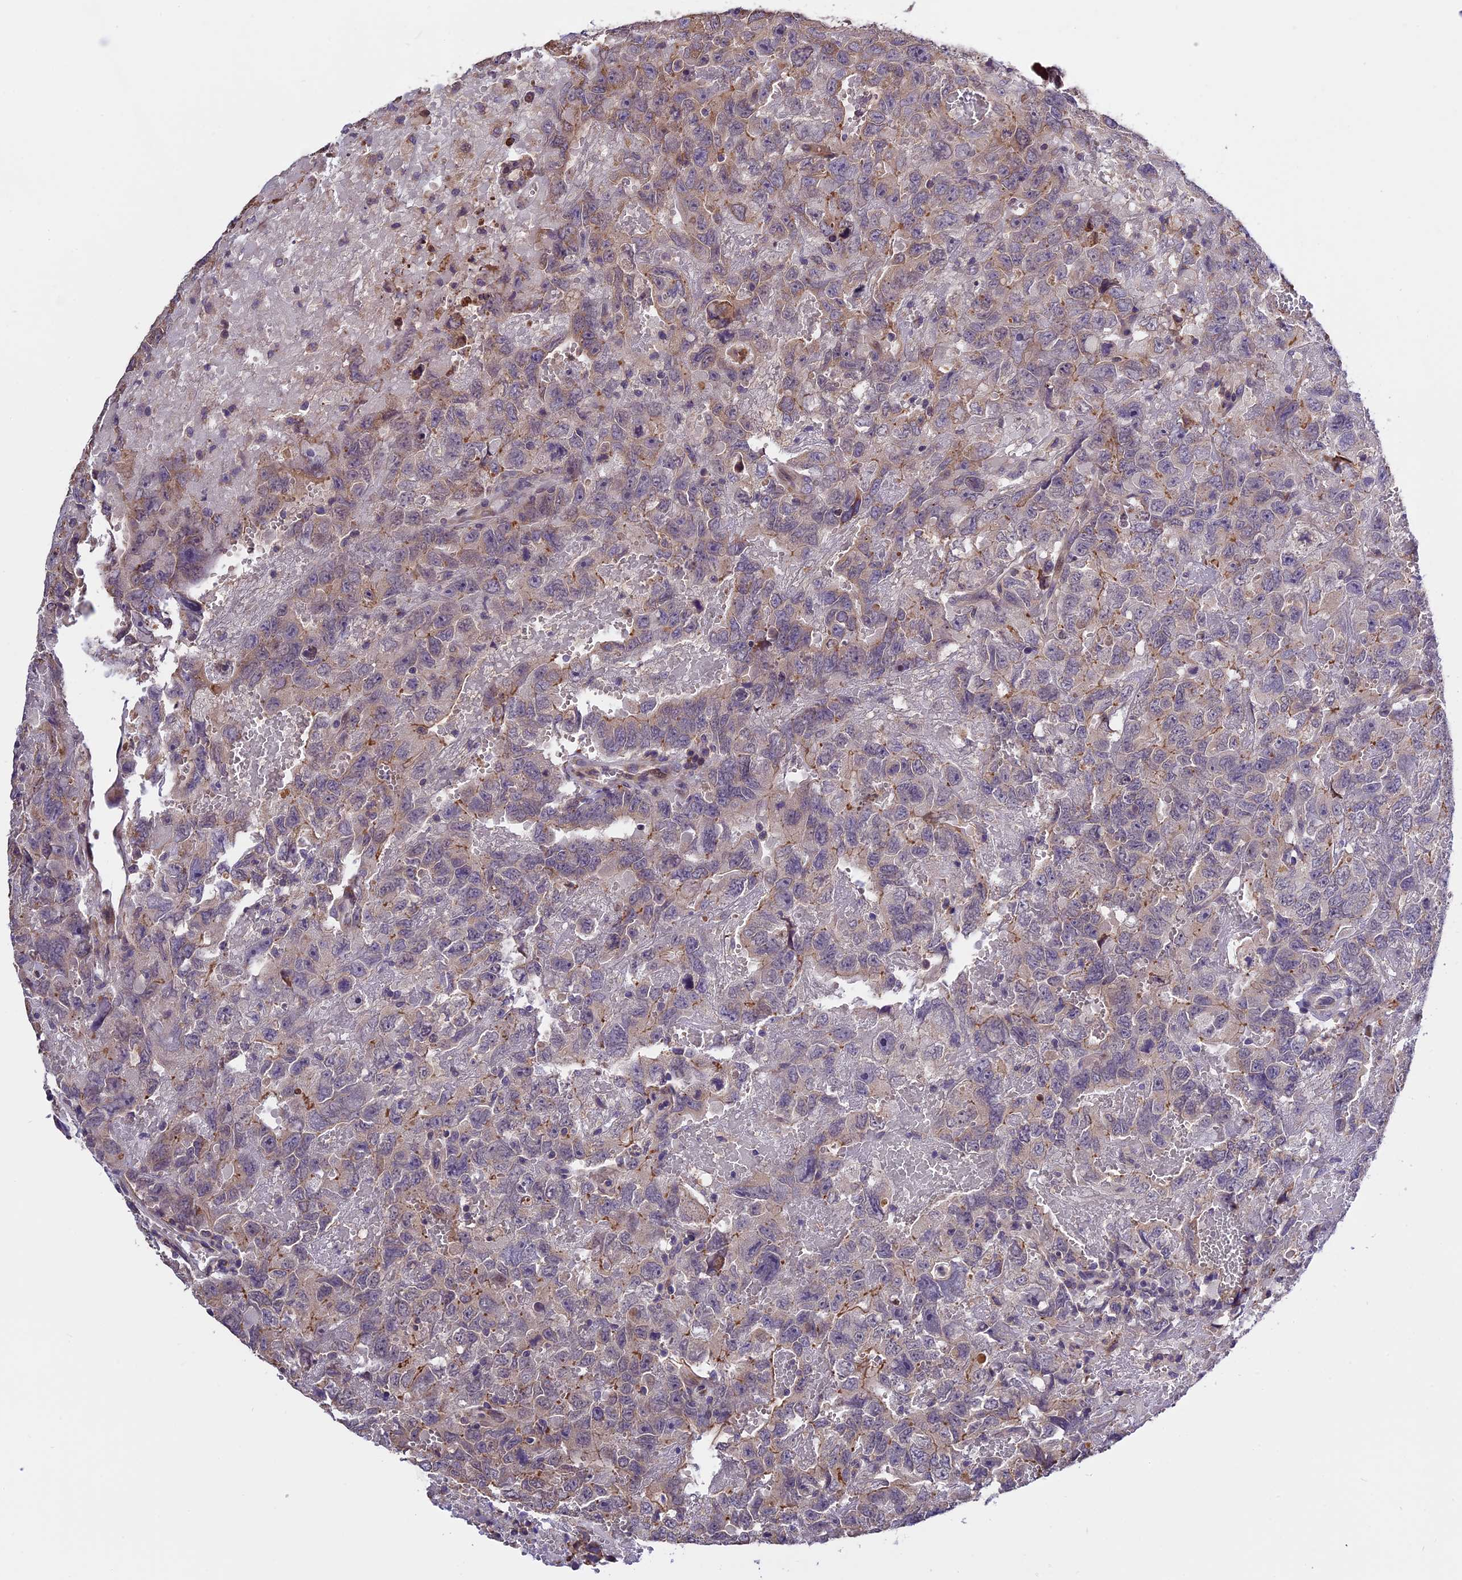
{"staining": {"intensity": "moderate", "quantity": "<25%", "location": "cytoplasmic/membranous"}, "tissue": "testis cancer", "cell_type": "Tumor cells", "image_type": "cancer", "snomed": [{"axis": "morphology", "description": "Carcinoma, Embryonal, NOS"}, {"axis": "topography", "description": "Testis"}], "caption": "IHC photomicrograph of human embryonal carcinoma (testis) stained for a protein (brown), which exhibits low levels of moderate cytoplasmic/membranous staining in approximately <25% of tumor cells.", "gene": "ABCC10", "patient": {"sex": "male", "age": 45}}